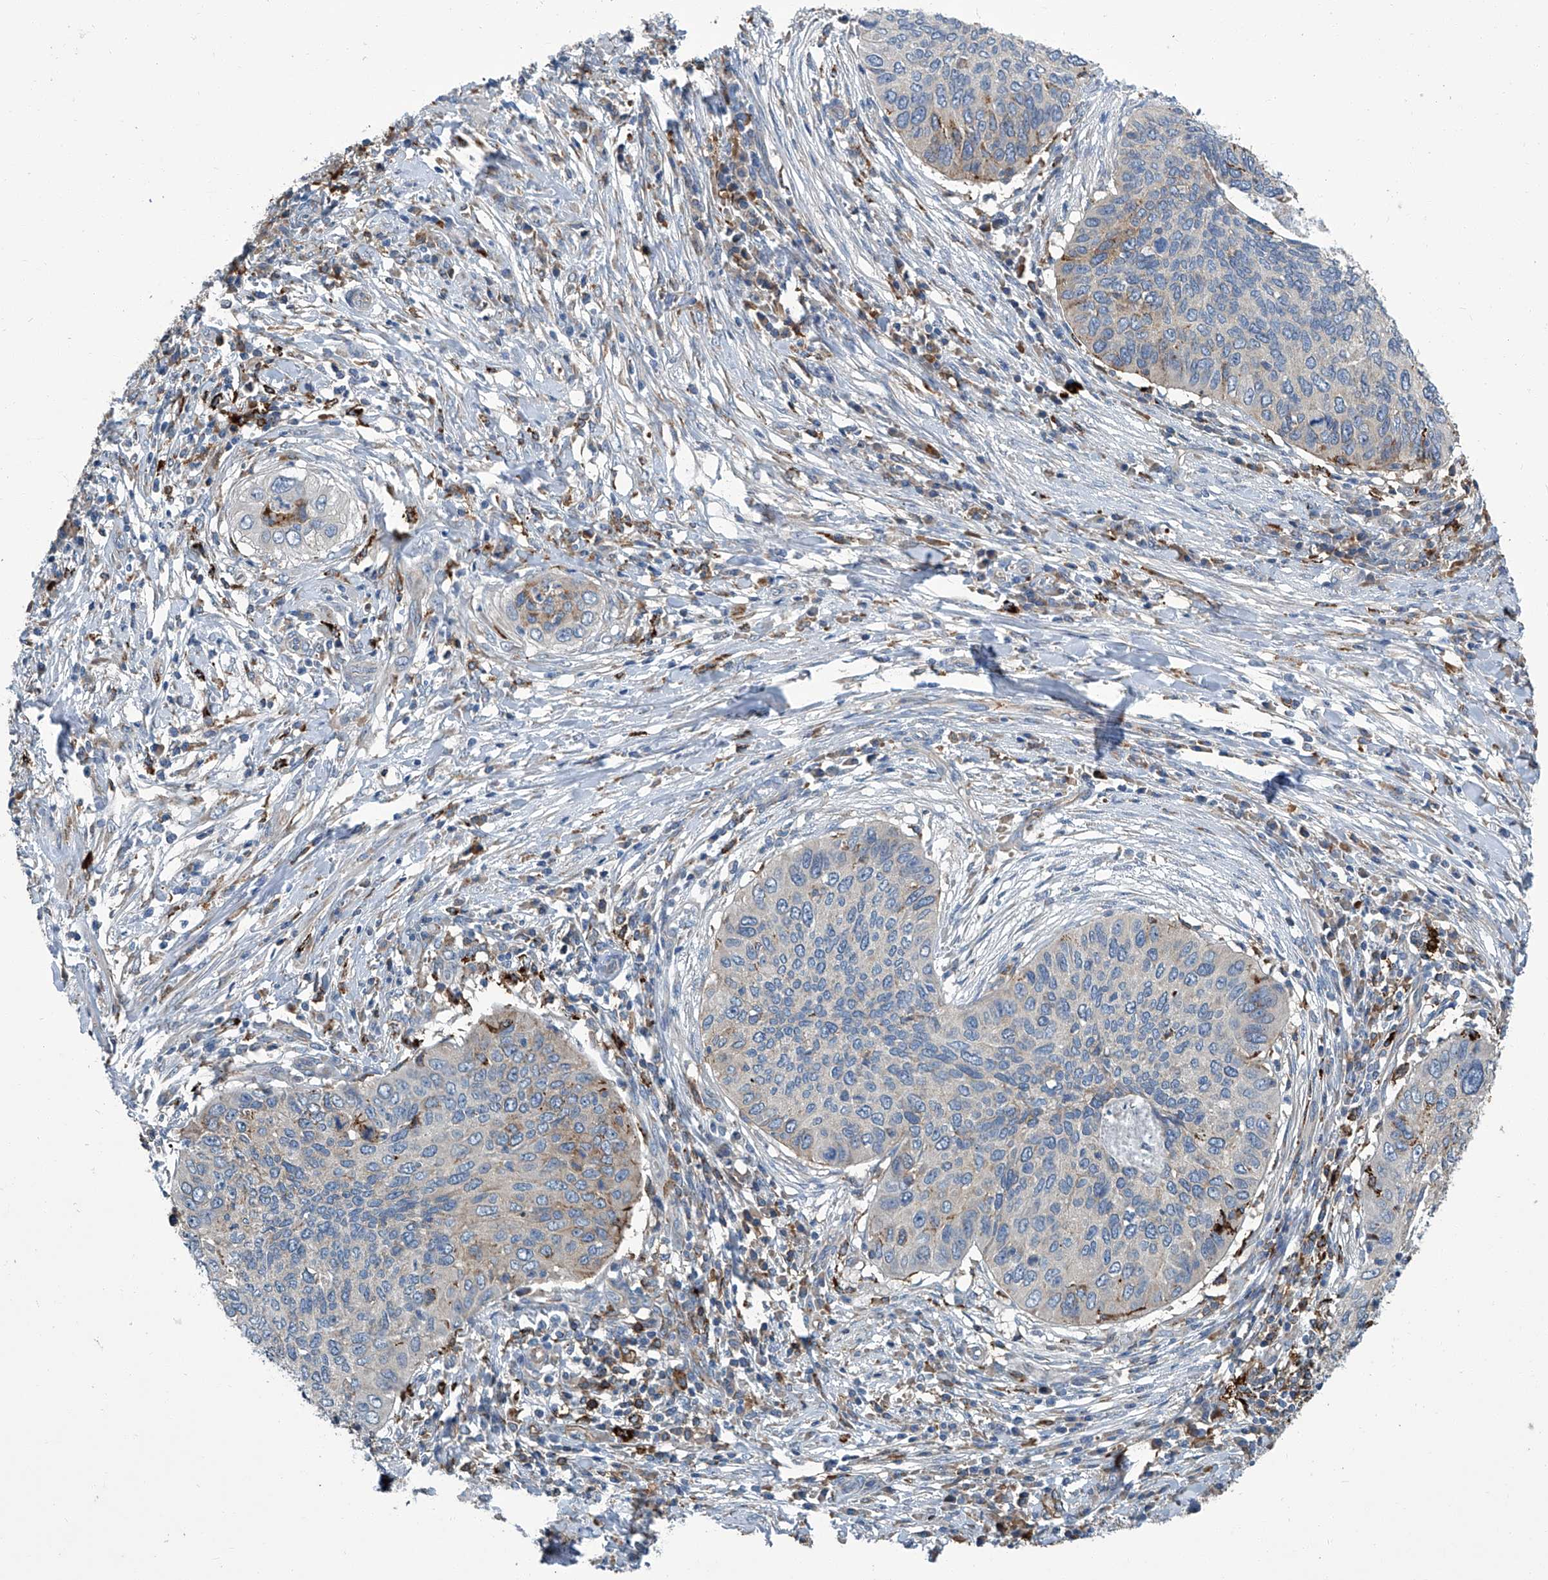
{"staining": {"intensity": "negative", "quantity": "none", "location": "none"}, "tissue": "cervical cancer", "cell_type": "Tumor cells", "image_type": "cancer", "snomed": [{"axis": "morphology", "description": "Squamous cell carcinoma, NOS"}, {"axis": "topography", "description": "Cervix"}], "caption": "The immunohistochemistry (IHC) photomicrograph has no significant staining in tumor cells of cervical cancer tissue. (Immunohistochemistry (ihc), brightfield microscopy, high magnification).", "gene": "FAM167A", "patient": {"sex": "female", "age": 38}}